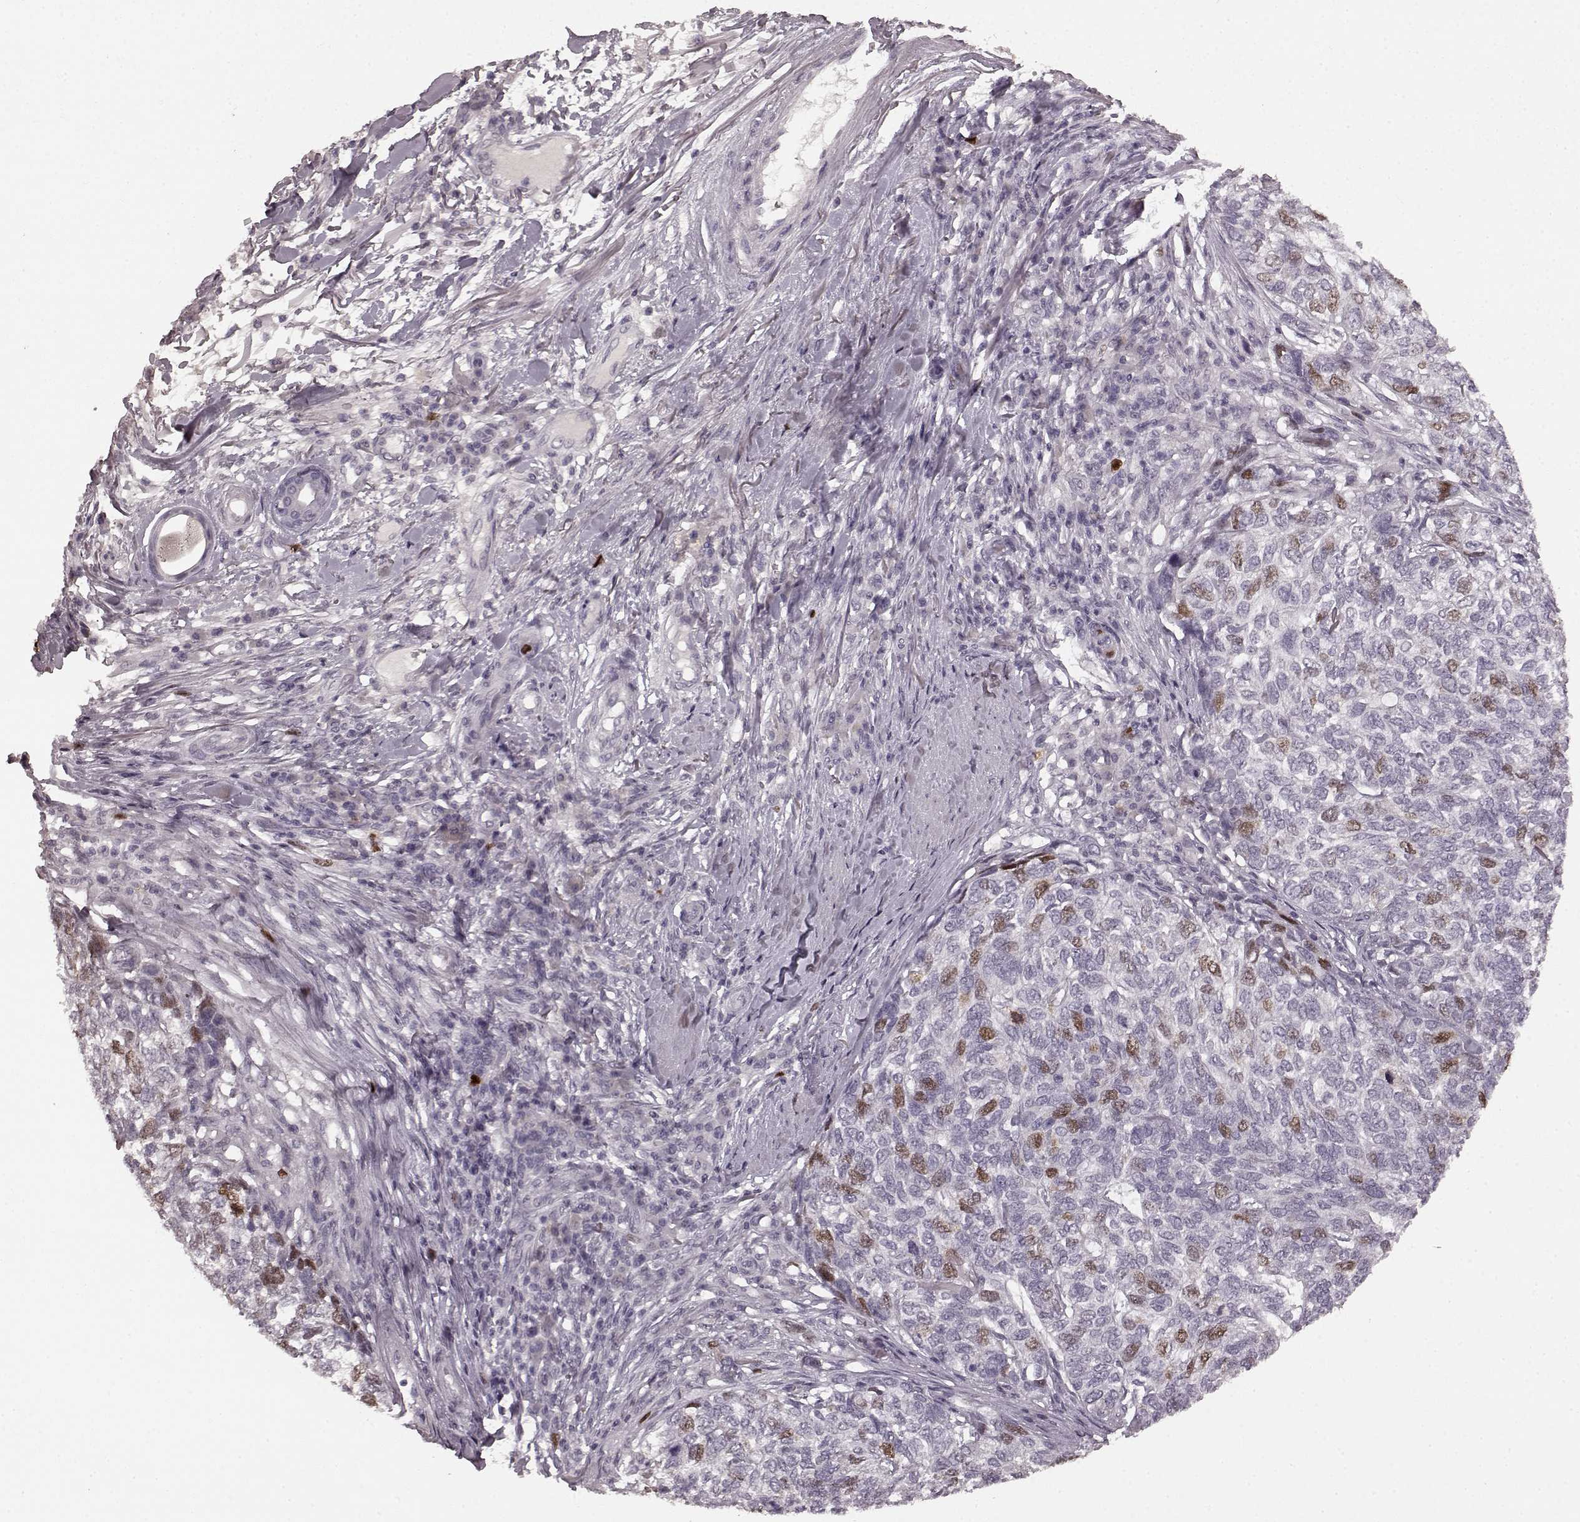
{"staining": {"intensity": "moderate", "quantity": "<25%", "location": "nuclear"}, "tissue": "skin cancer", "cell_type": "Tumor cells", "image_type": "cancer", "snomed": [{"axis": "morphology", "description": "Basal cell carcinoma"}, {"axis": "topography", "description": "Skin"}], "caption": "Approximately <25% of tumor cells in basal cell carcinoma (skin) exhibit moderate nuclear protein positivity as visualized by brown immunohistochemical staining.", "gene": "CCNA2", "patient": {"sex": "female", "age": 65}}